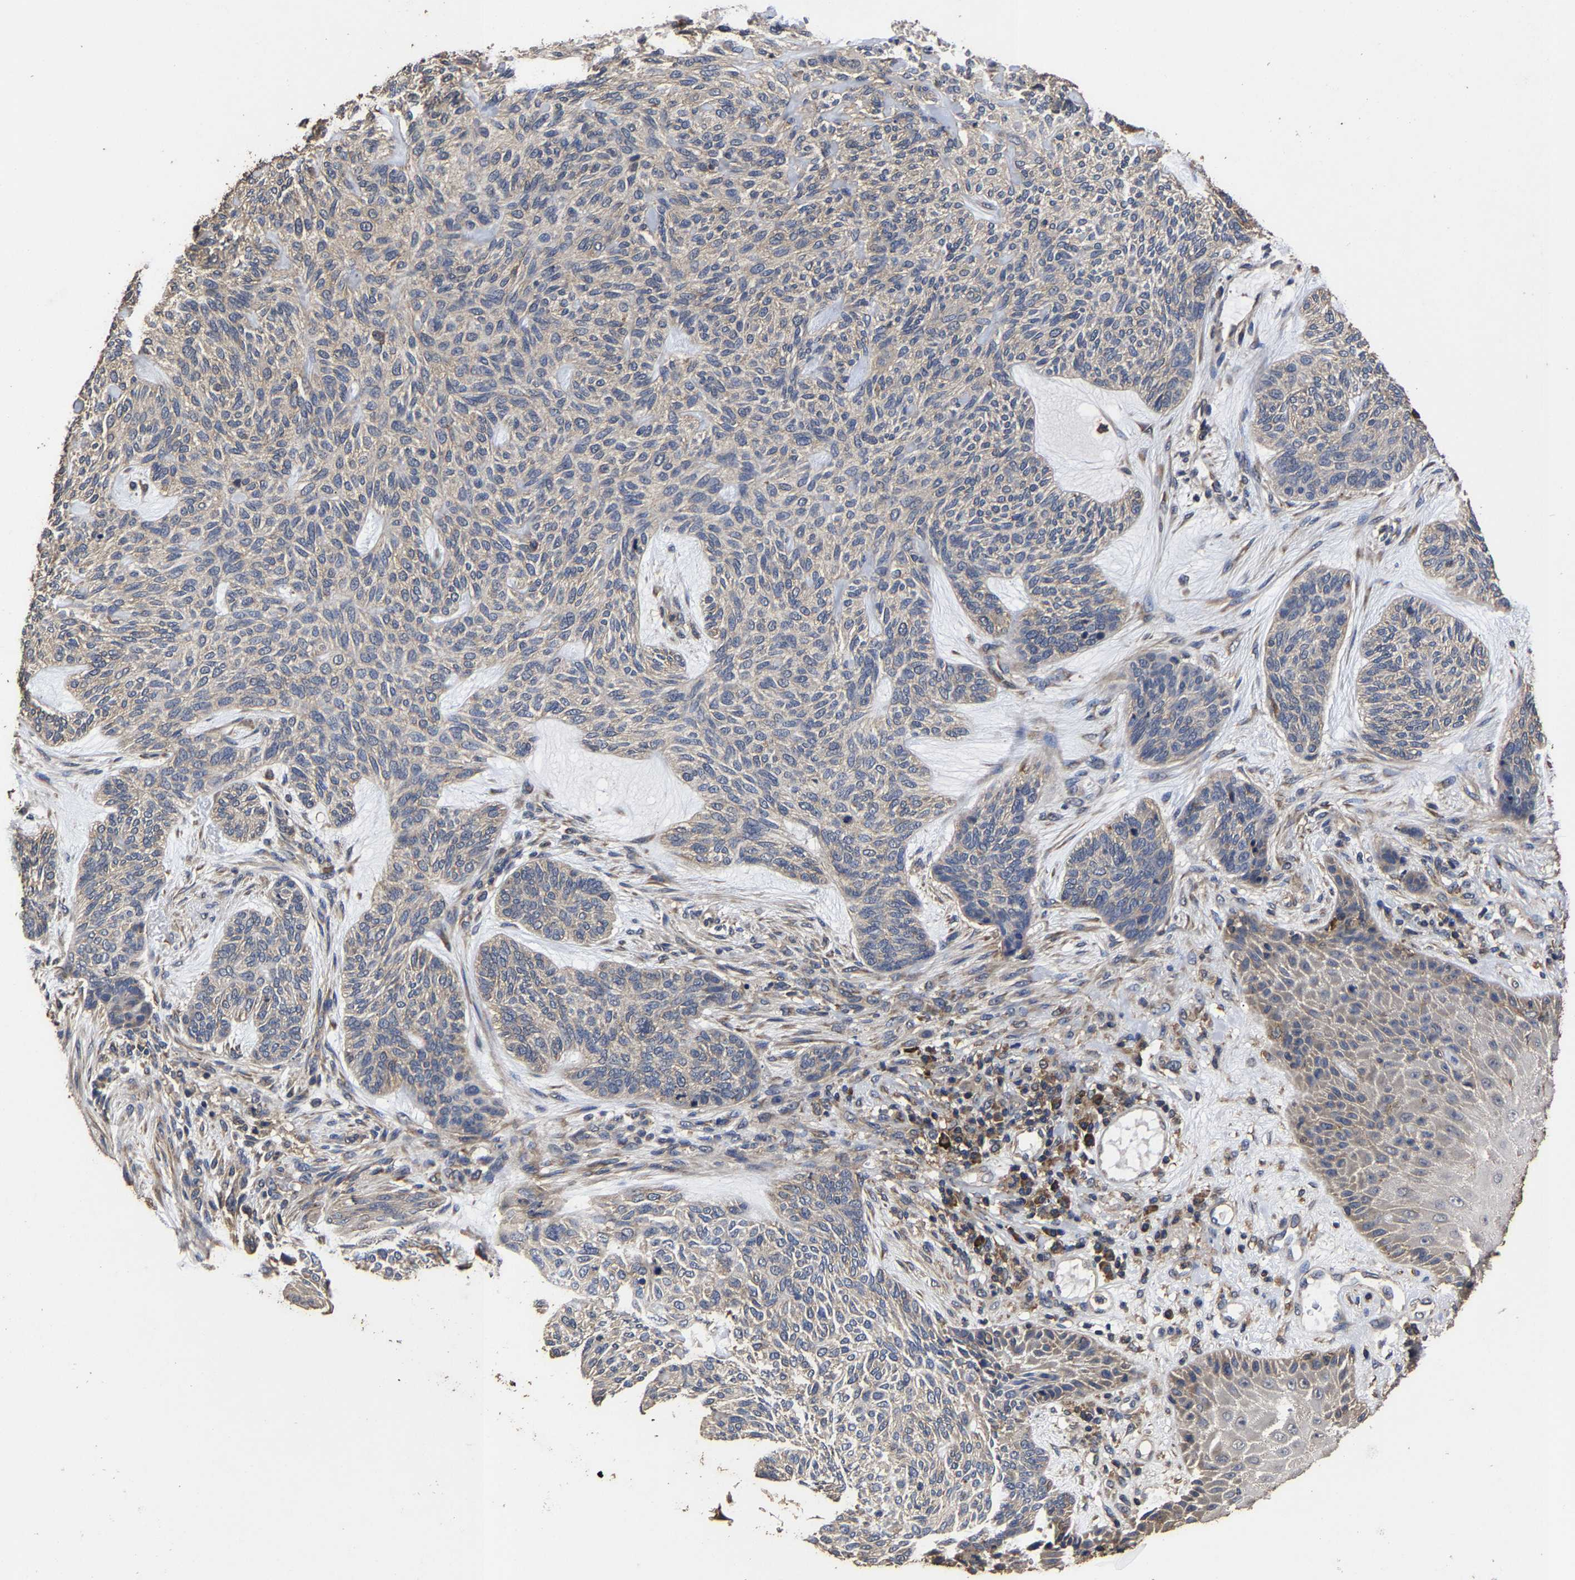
{"staining": {"intensity": "weak", "quantity": "<25%", "location": "cytoplasmic/membranous"}, "tissue": "skin cancer", "cell_type": "Tumor cells", "image_type": "cancer", "snomed": [{"axis": "morphology", "description": "Basal cell carcinoma"}, {"axis": "topography", "description": "Skin"}], "caption": "Immunohistochemical staining of human skin cancer displays no significant positivity in tumor cells.", "gene": "ITCH", "patient": {"sex": "male", "age": 55}}